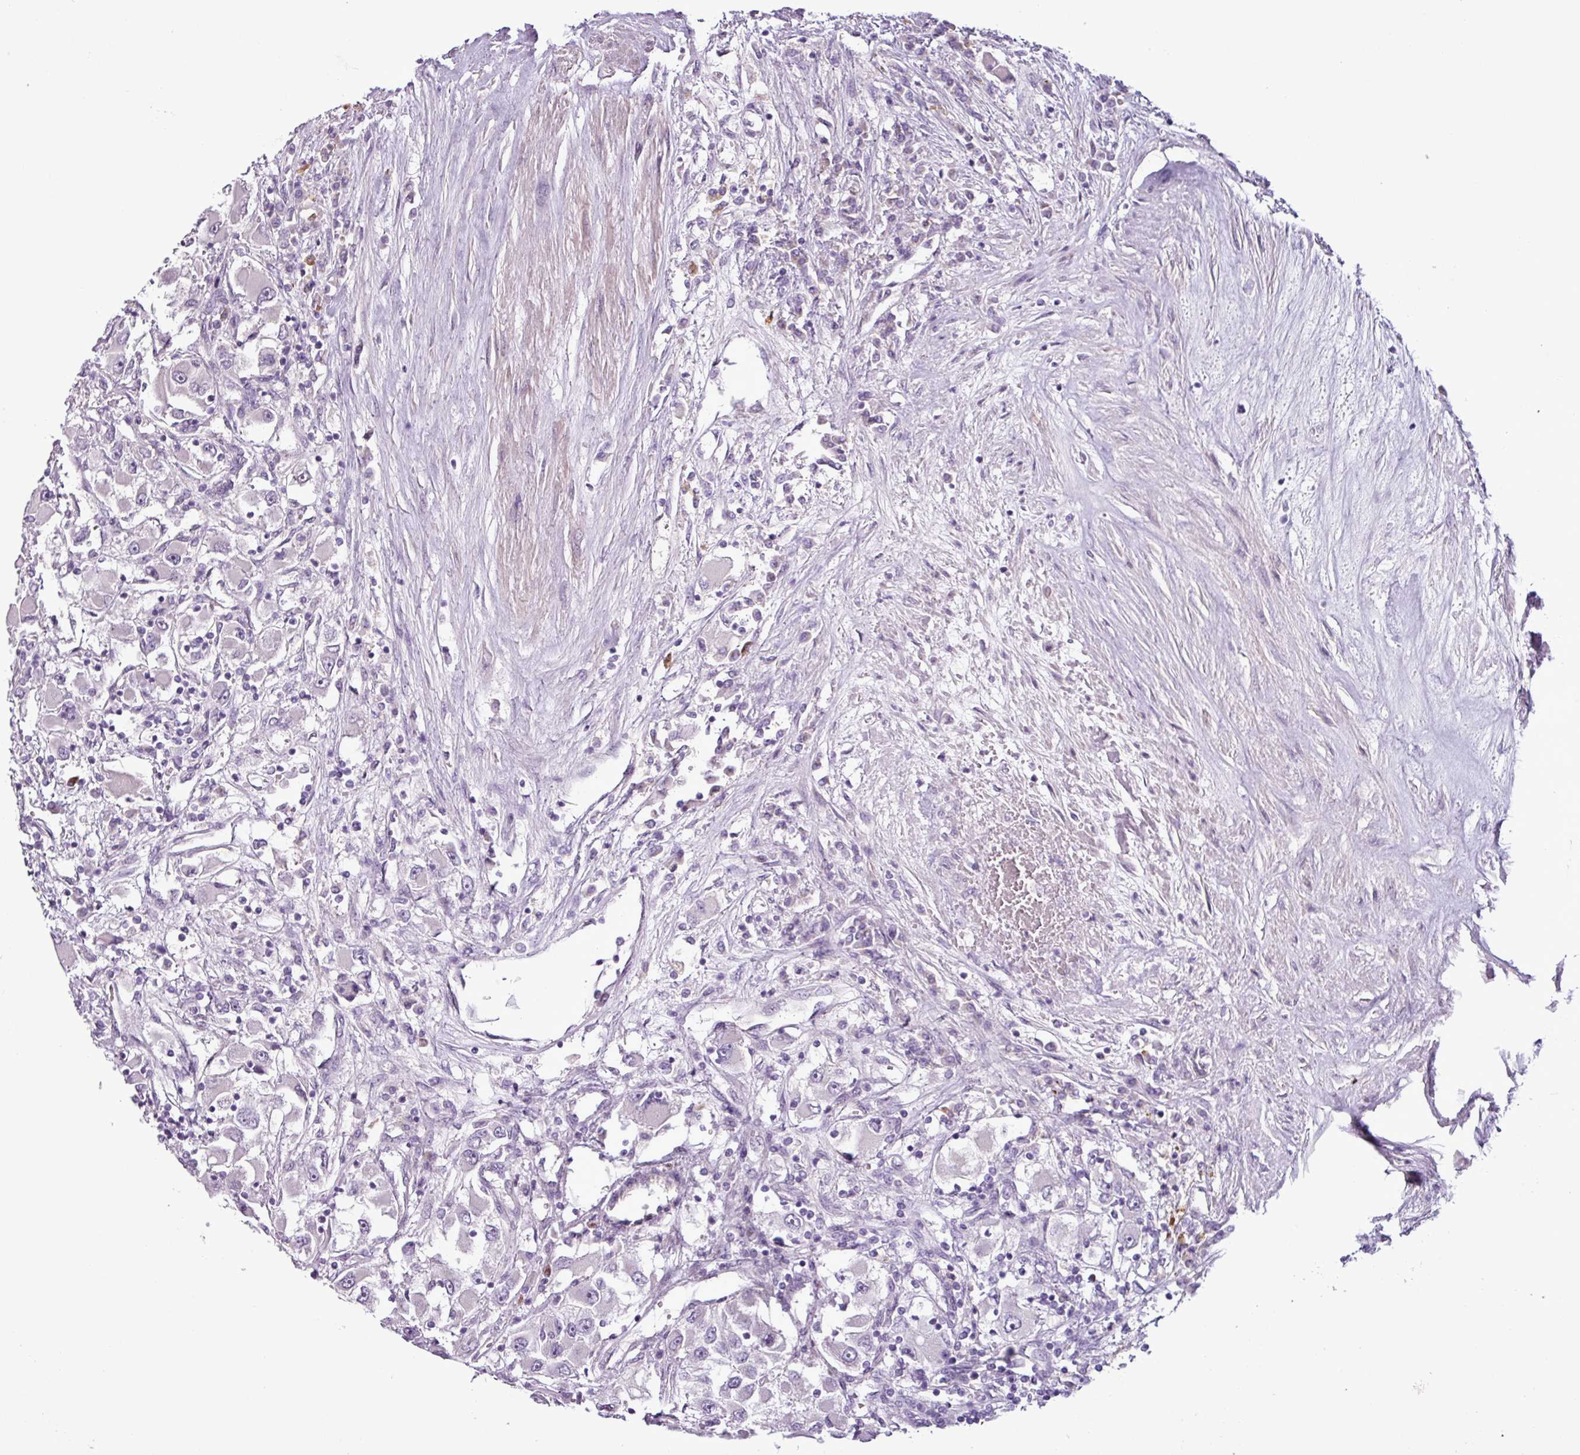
{"staining": {"intensity": "negative", "quantity": "none", "location": "none"}, "tissue": "renal cancer", "cell_type": "Tumor cells", "image_type": "cancer", "snomed": [{"axis": "morphology", "description": "Adenocarcinoma, NOS"}, {"axis": "topography", "description": "Kidney"}], "caption": "An immunohistochemistry (IHC) photomicrograph of adenocarcinoma (renal) is shown. There is no staining in tumor cells of adenocarcinoma (renal). The staining was performed using DAB to visualize the protein expression in brown, while the nuclei were stained in blue with hematoxylin (Magnification: 20x).", "gene": "C9orf24", "patient": {"sex": "female", "age": 52}}